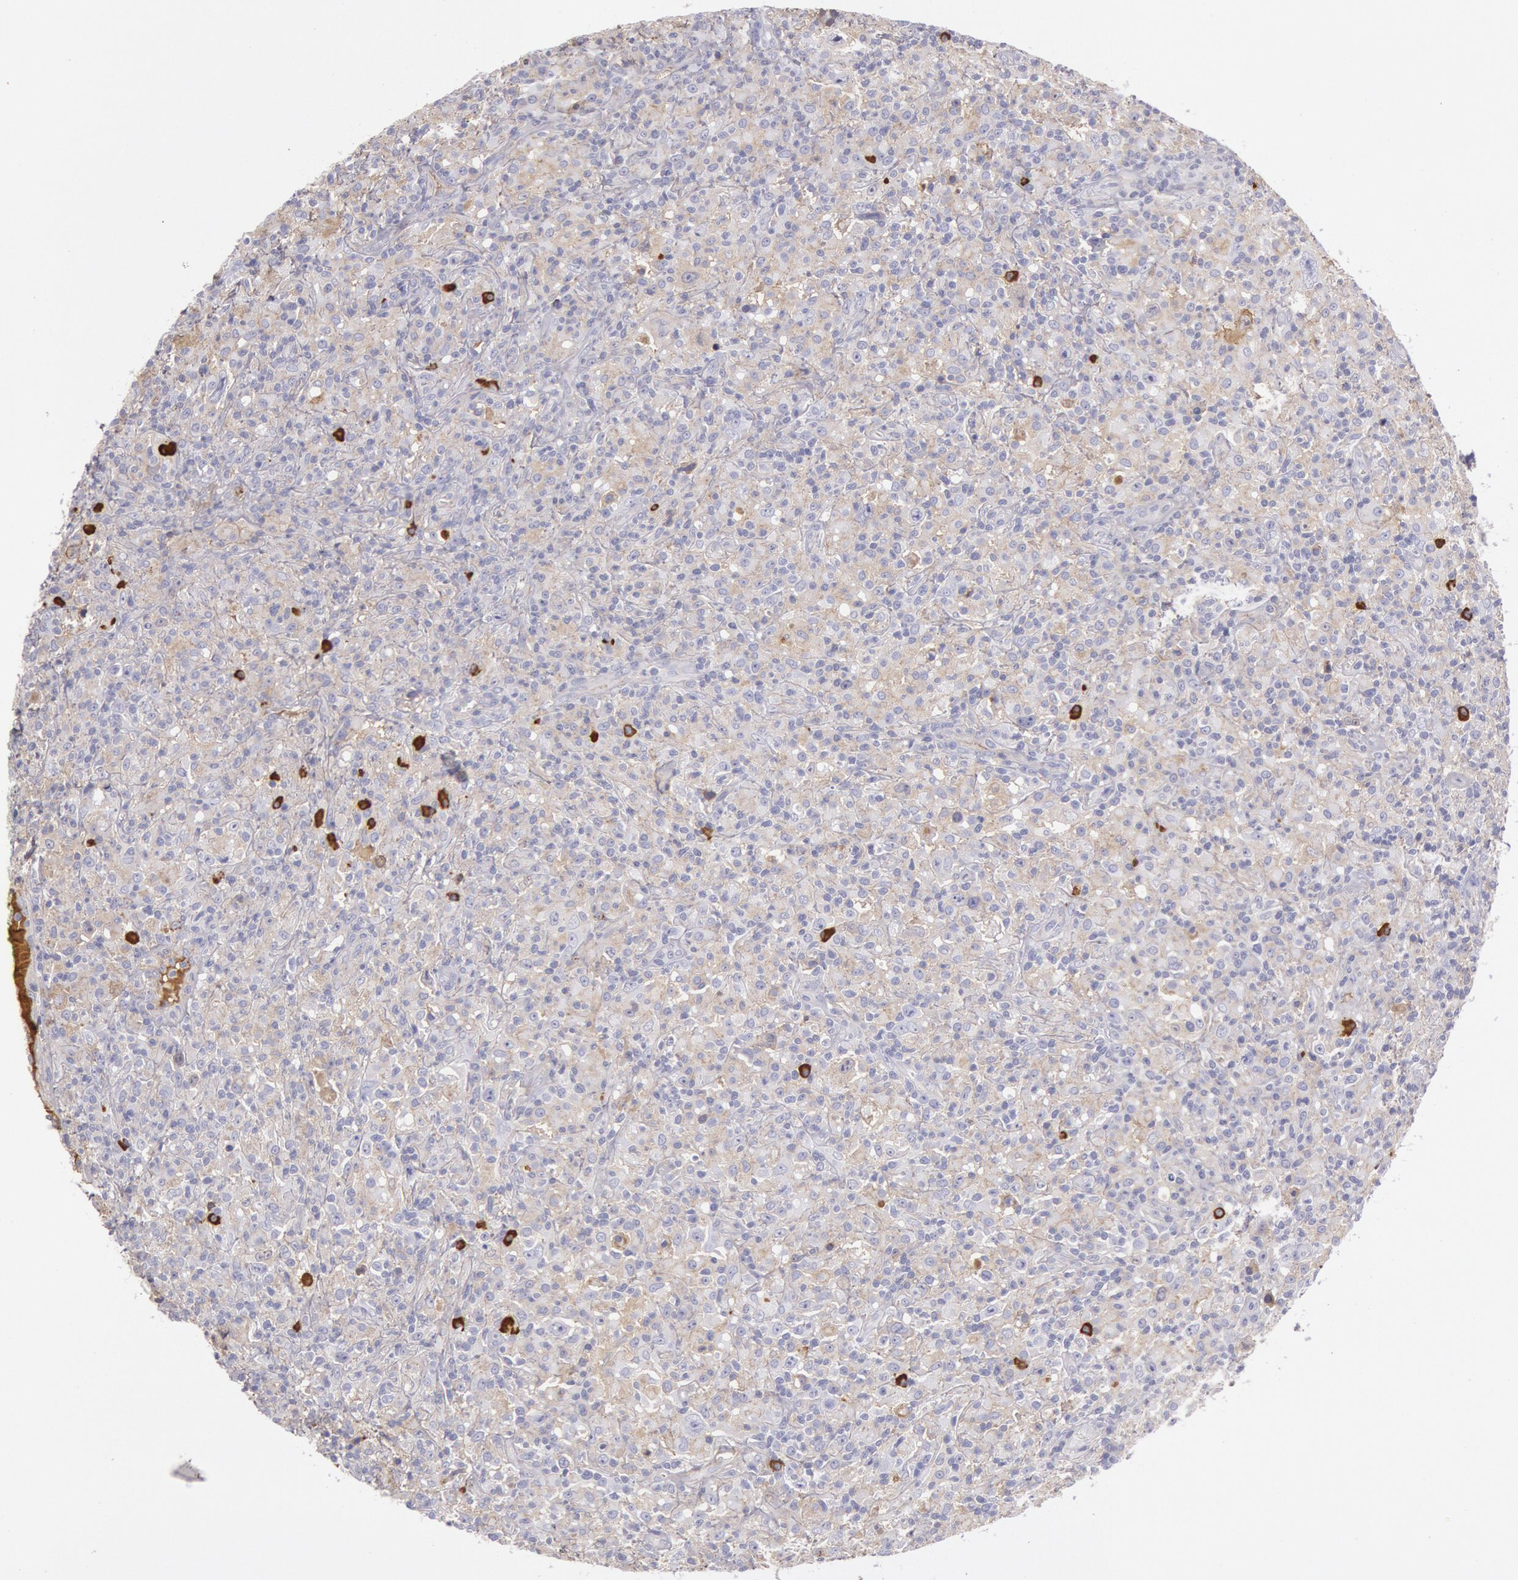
{"staining": {"intensity": "weak", "quantity": "25%-75%", "location": "cytoplasmic/membranous"}, "tissue": "lymphoma", "cell_type": "Tumor cells", "image_type": "cancer", "snomed": [{"axis": "morphology", "description": "Hodgkin's disease, NOS"}, {"axis": "topography", "description": "Lymph node"}], "caption": "Immunohistochemical staining of Hodgkin's disease demonstrates low levels of weak cytoplasmic/membranous protein staining in about 25%-75% of tumor cells.", "gene": "IGHG1", "patient": {"sex": "male", "age": 46}}